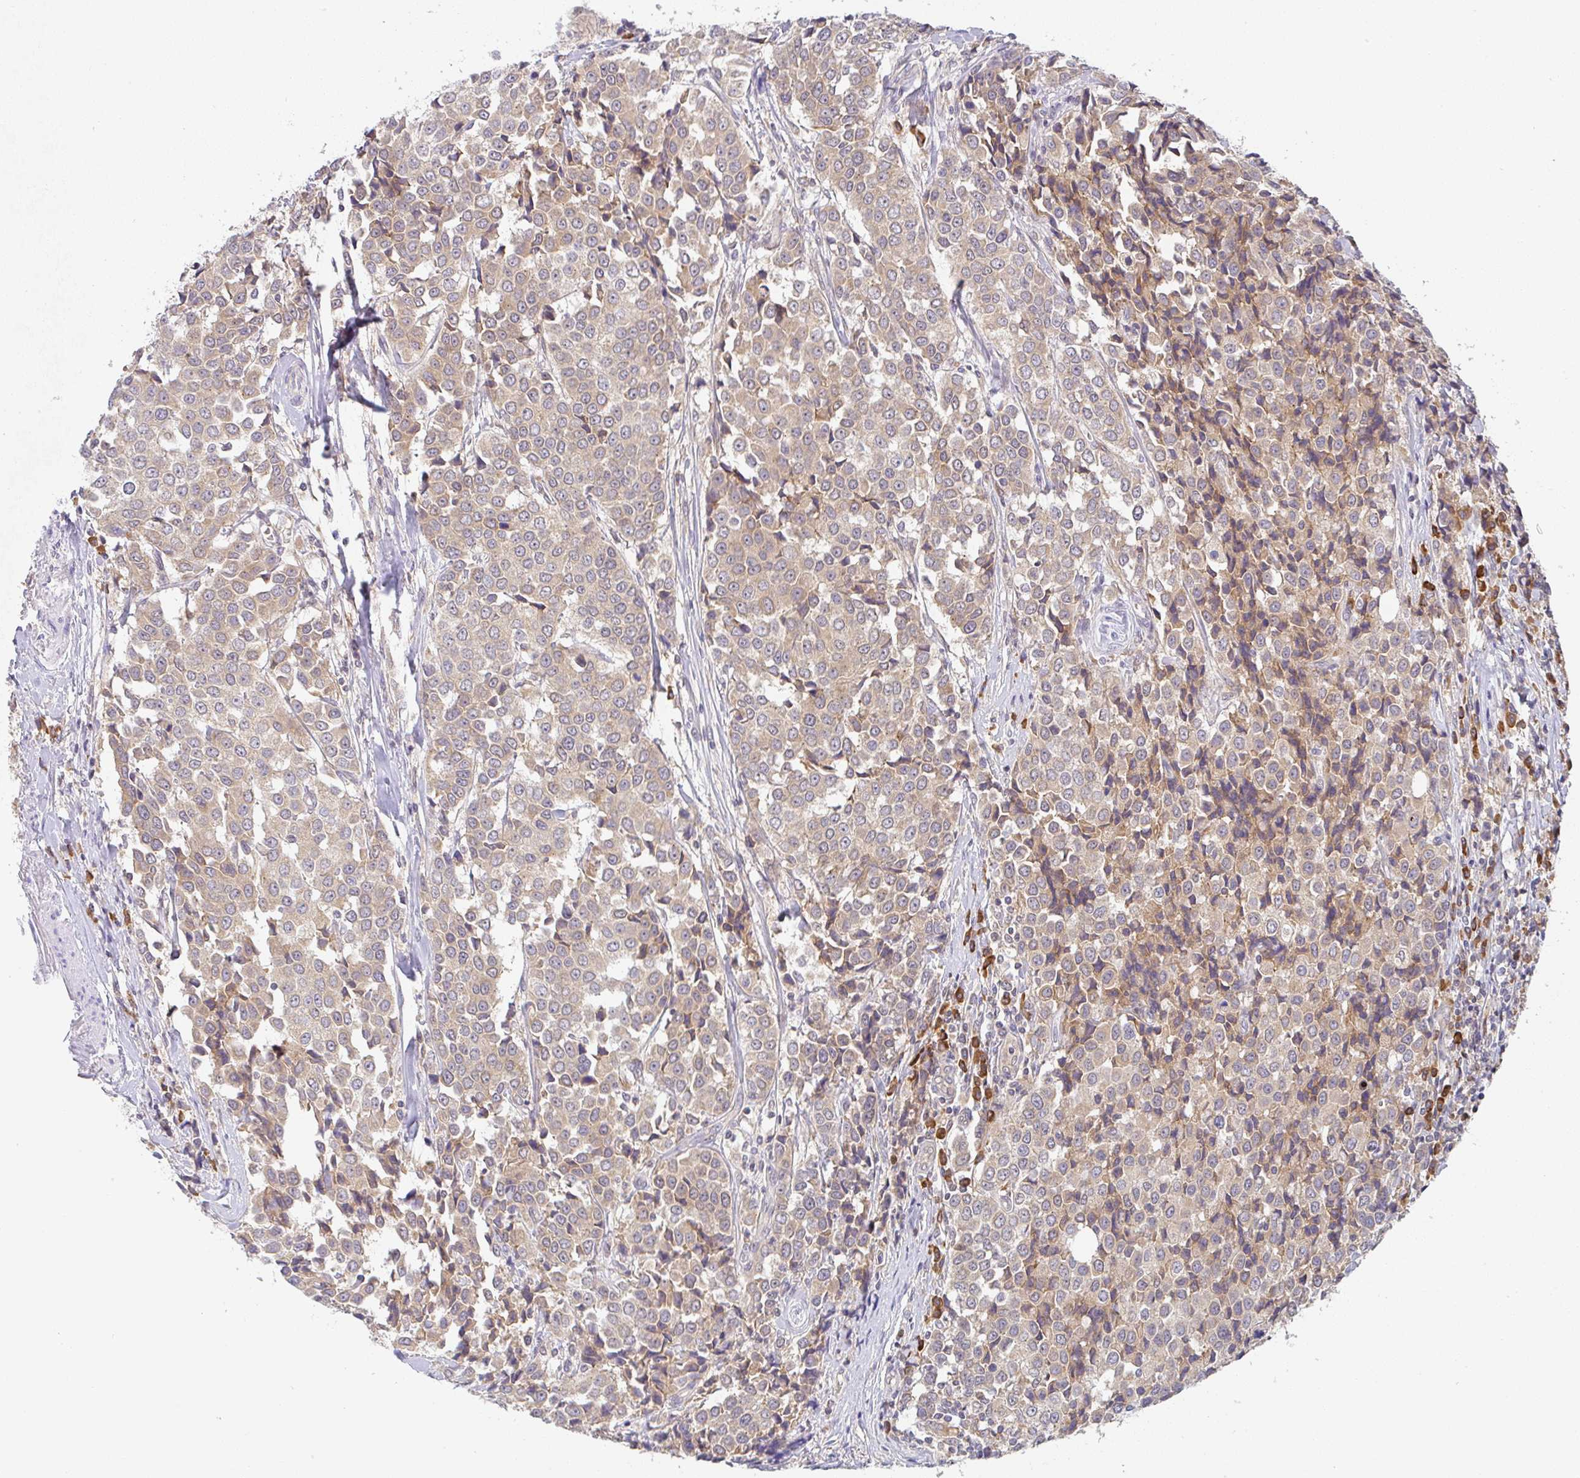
{"staining": {"intensity": "weak", "quantity": ">75%", "location": "cytoplasmic/membranous"}, "tissue": "breast cancer", "cell_type": "Tumor cells", "image_type": "cancer", "snomed": [{"axis": "morphology", "description": "Duct carcinoma"}, {"axis": "topography", "description": "Breast"}], "caption": "DAB immunohistochemical staining of human infiltrating ductal carcinoma (breast) reveals weak cytoplasmic/membranous protein expression in about >75% of tumor cells.", "gene": "DERL2", "patient": {"sex": "female", "age": 80}}